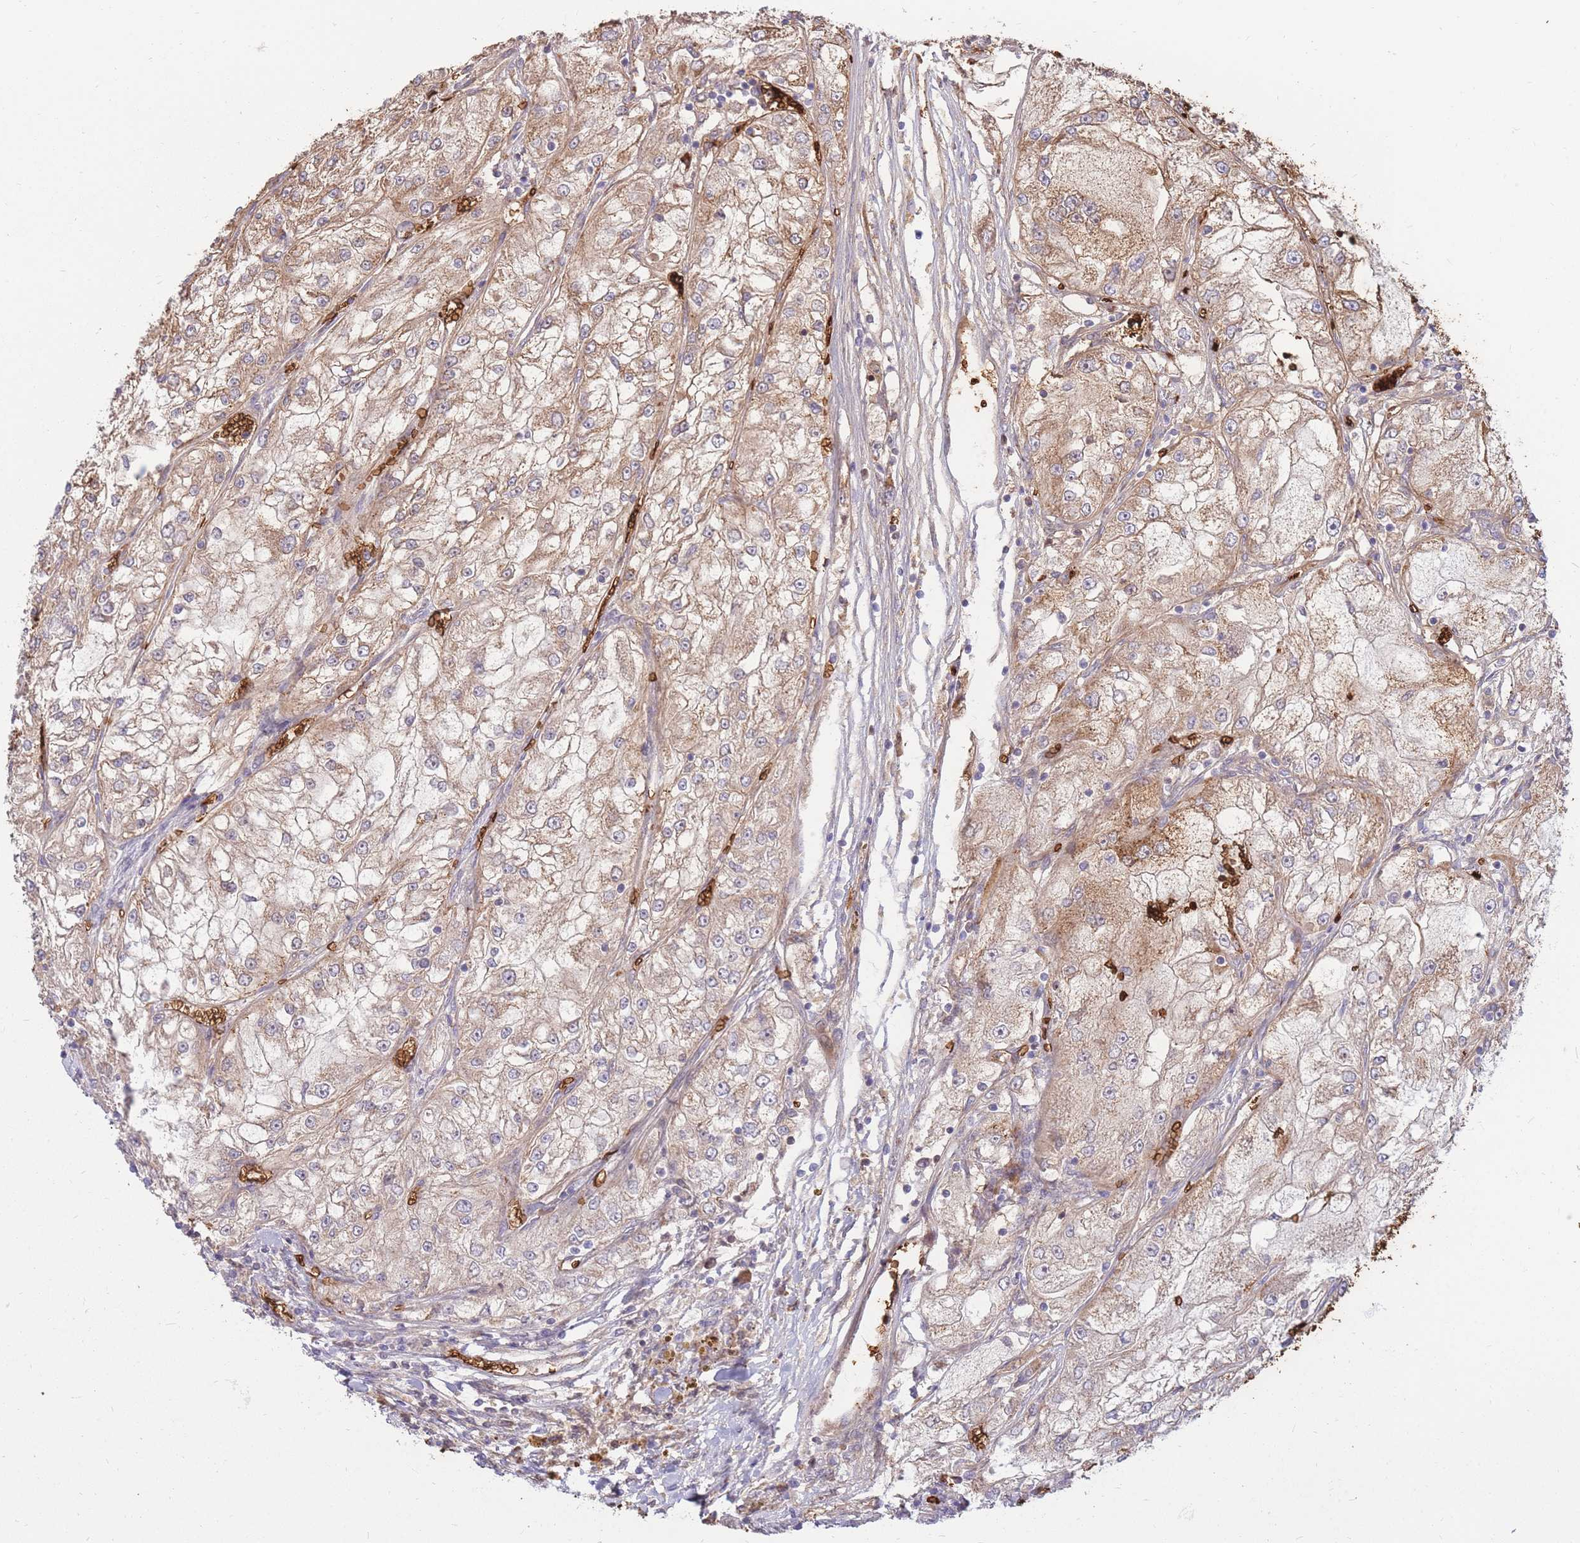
{"staining": {"intensity": "moderate", "quantity": "25%-75%", "location": "cytoplasmic/membranous"}, "tissue": "renal cancer", "cell_type": "Tumor cells", "image_type": "cancer", "snomed": [{"axis": "morphology", "description": "Adenocarcinoma, NOS"}, {"axis": "topography", "description": "Kidney"}], "caption": "Approximately 25%-75% of tumor cells in human renal adenocarcinoma exhibit moderate cytoplasmic/membranous protein staining as visualized by brown immunohistochemical staining.", "gene": "ATP10D", "patient": {"sex": "female", "age": 72}}